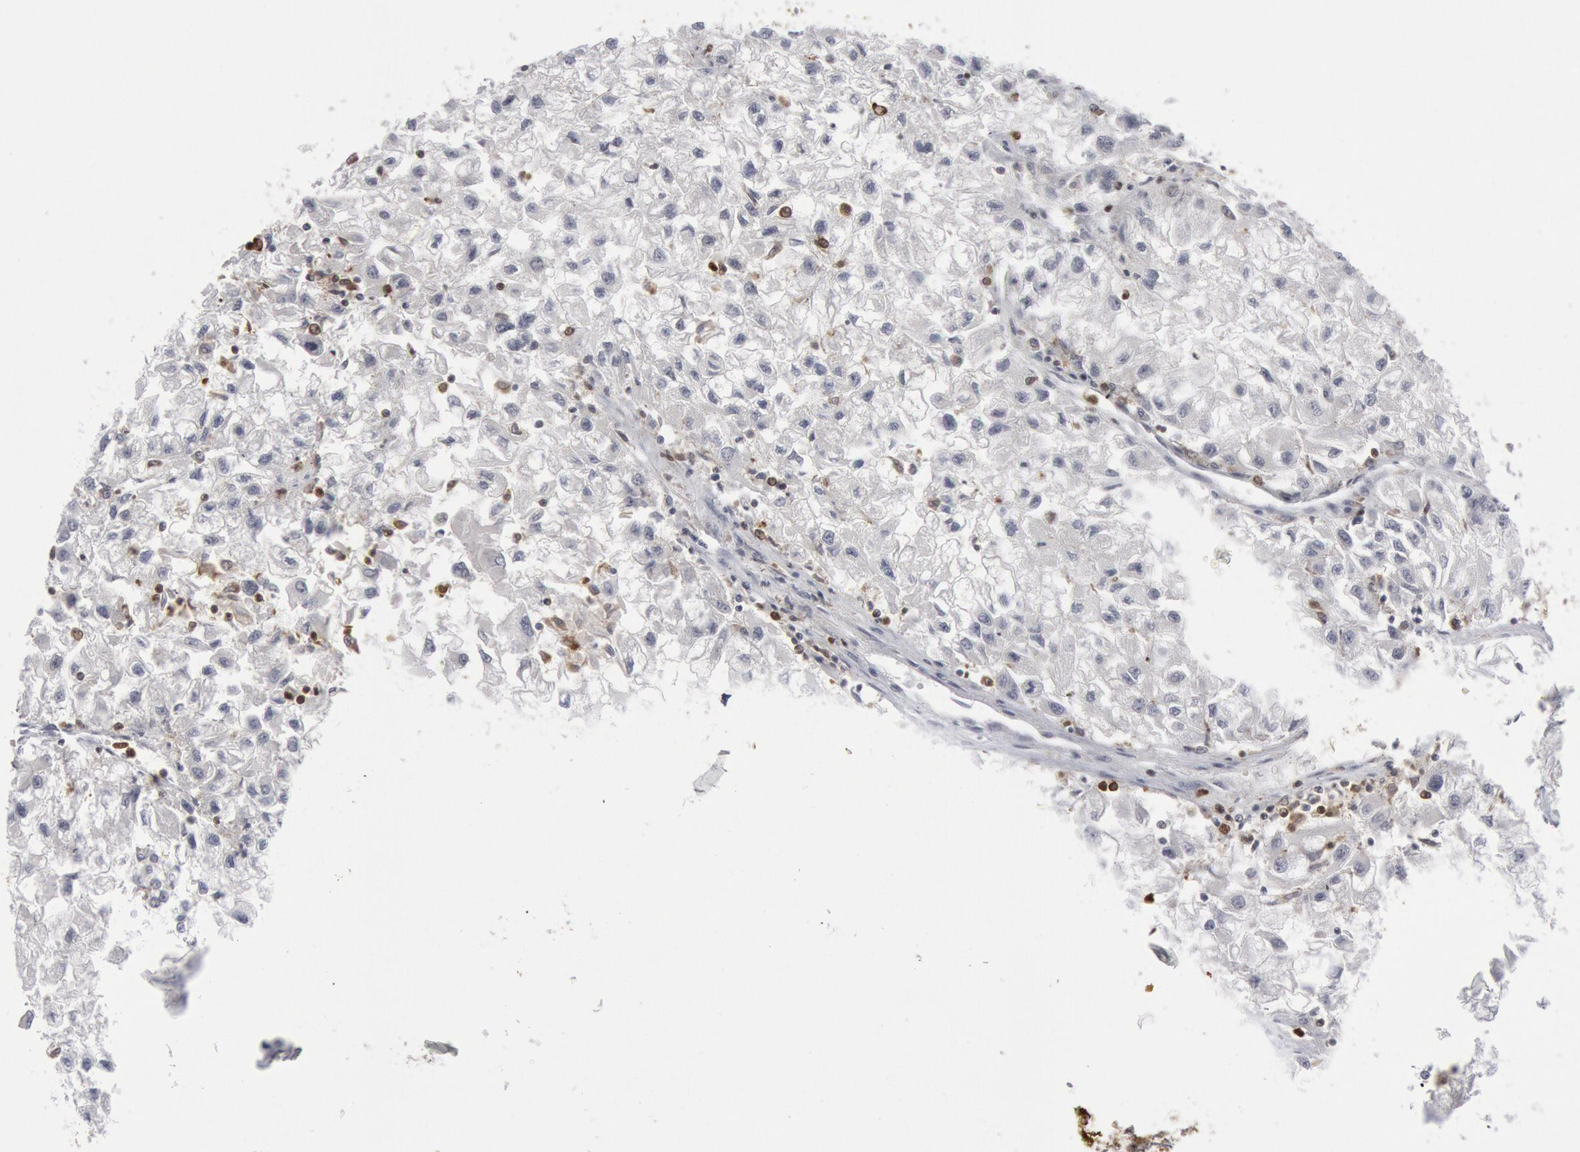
{"staining": {"intensity": "negative", "quantity": "none", "location": "none"}, "tissue": "renal cancer", "cell_type": "Tumor cells", "image_type": "cancer", "snomed": [{"axis": "morphology", "description": "Adenocarcinoma, NOS"}, {"axis": "topography", "description": "Kidney"}], "caption": "An immunohistochemistry (IHC) micrograph of renal cancer is shown. There is no staining in tumor cells of renal cancer.", "gene": "PTPN6", "patient": {"sex": "male", "age": 59}}